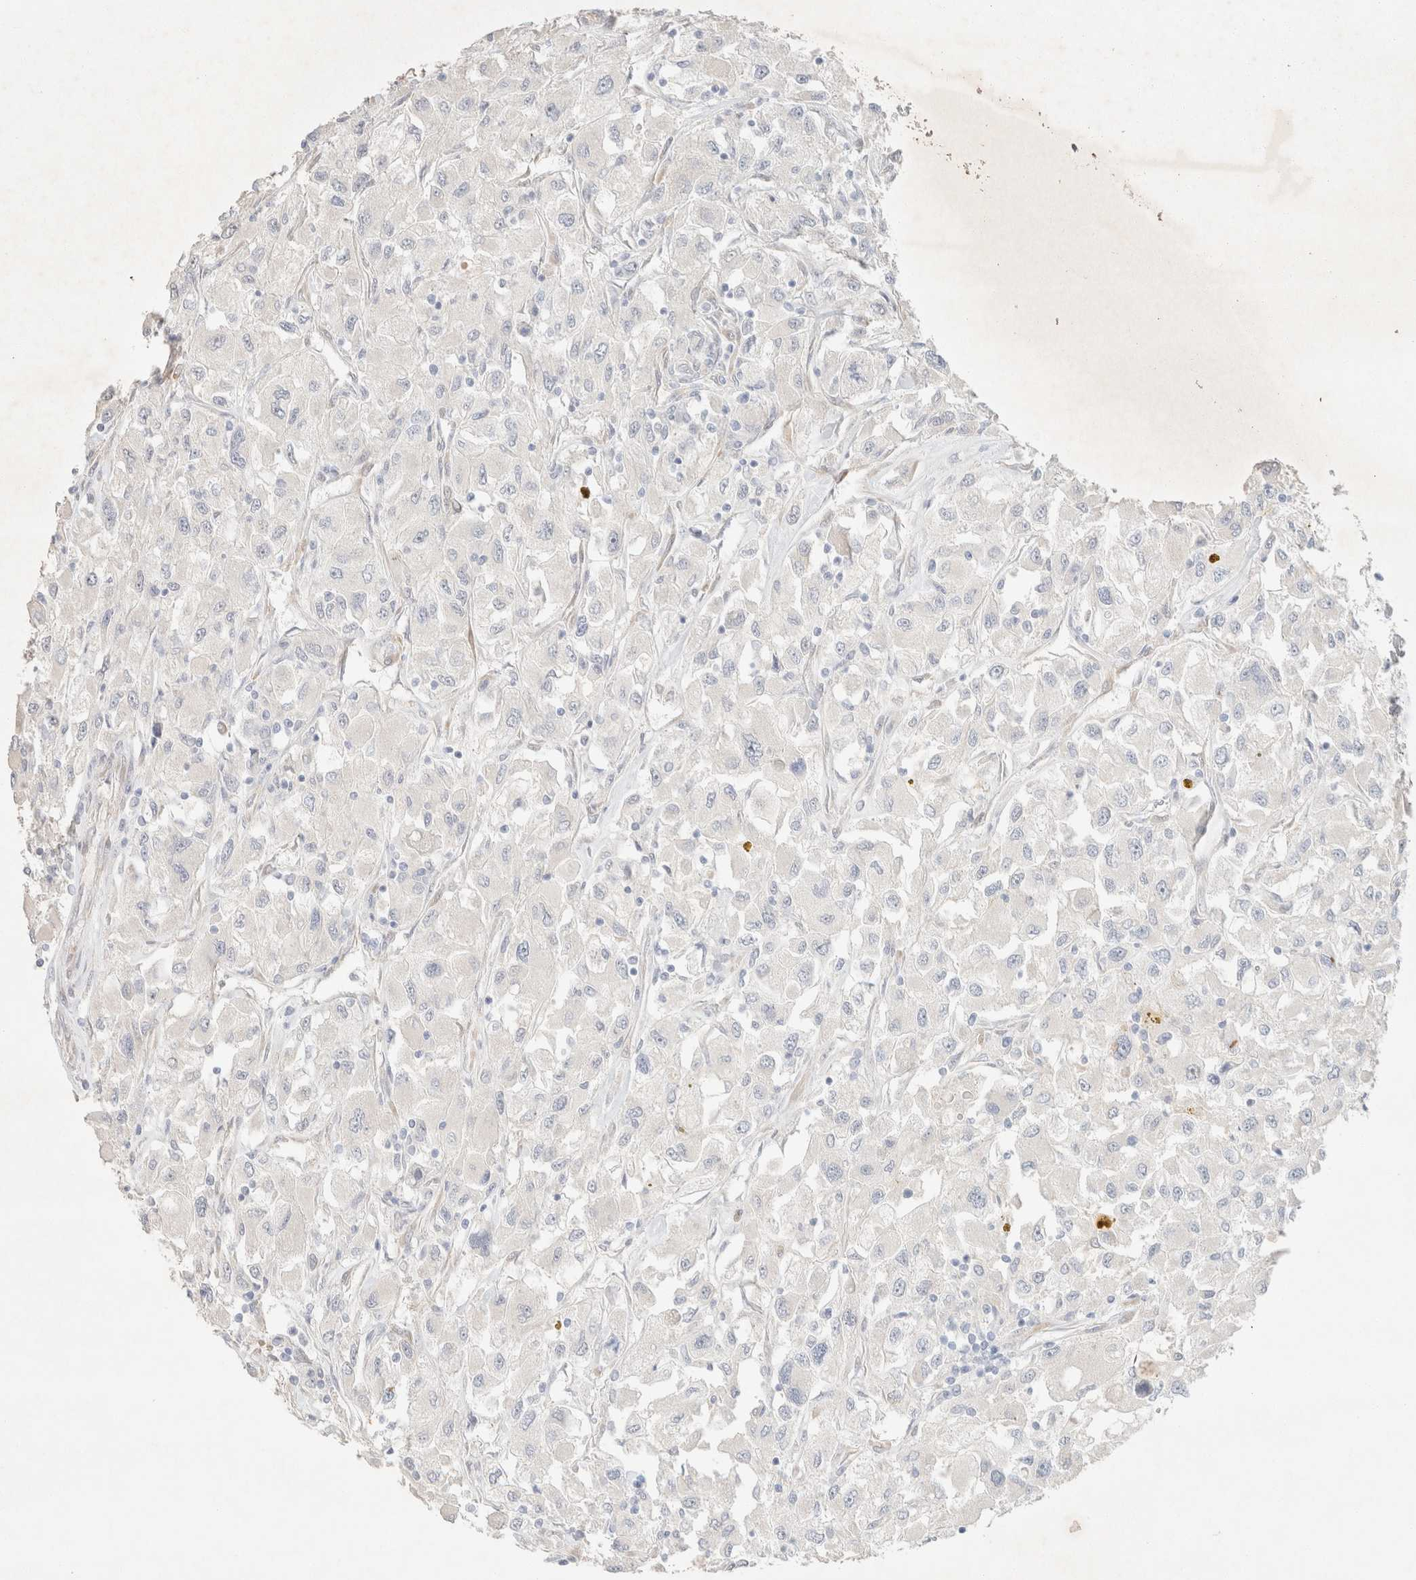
{"staining": {"intensity": "negative", "quantity": "none", "location": "none"}, "tissue": "renal cancer", "cell_type": "Tumor cells", "image_type": "cancer", "snomed": [{"axis": "morphology", "description": "Adenocarcinoma, NOS"}, {"axis": "topography", "description": "Kidney"}], "caption": "Immunohistochemistry histopathology image of neoplastic tissue: human renal cancer (adenocarcinoma) stained with DAB (3,3'-diaminobenzidine) reveals no significant protein staining in tumor cells.", "gene": "CSNK1E", "patient": {"sex": "female", "age": 52}}